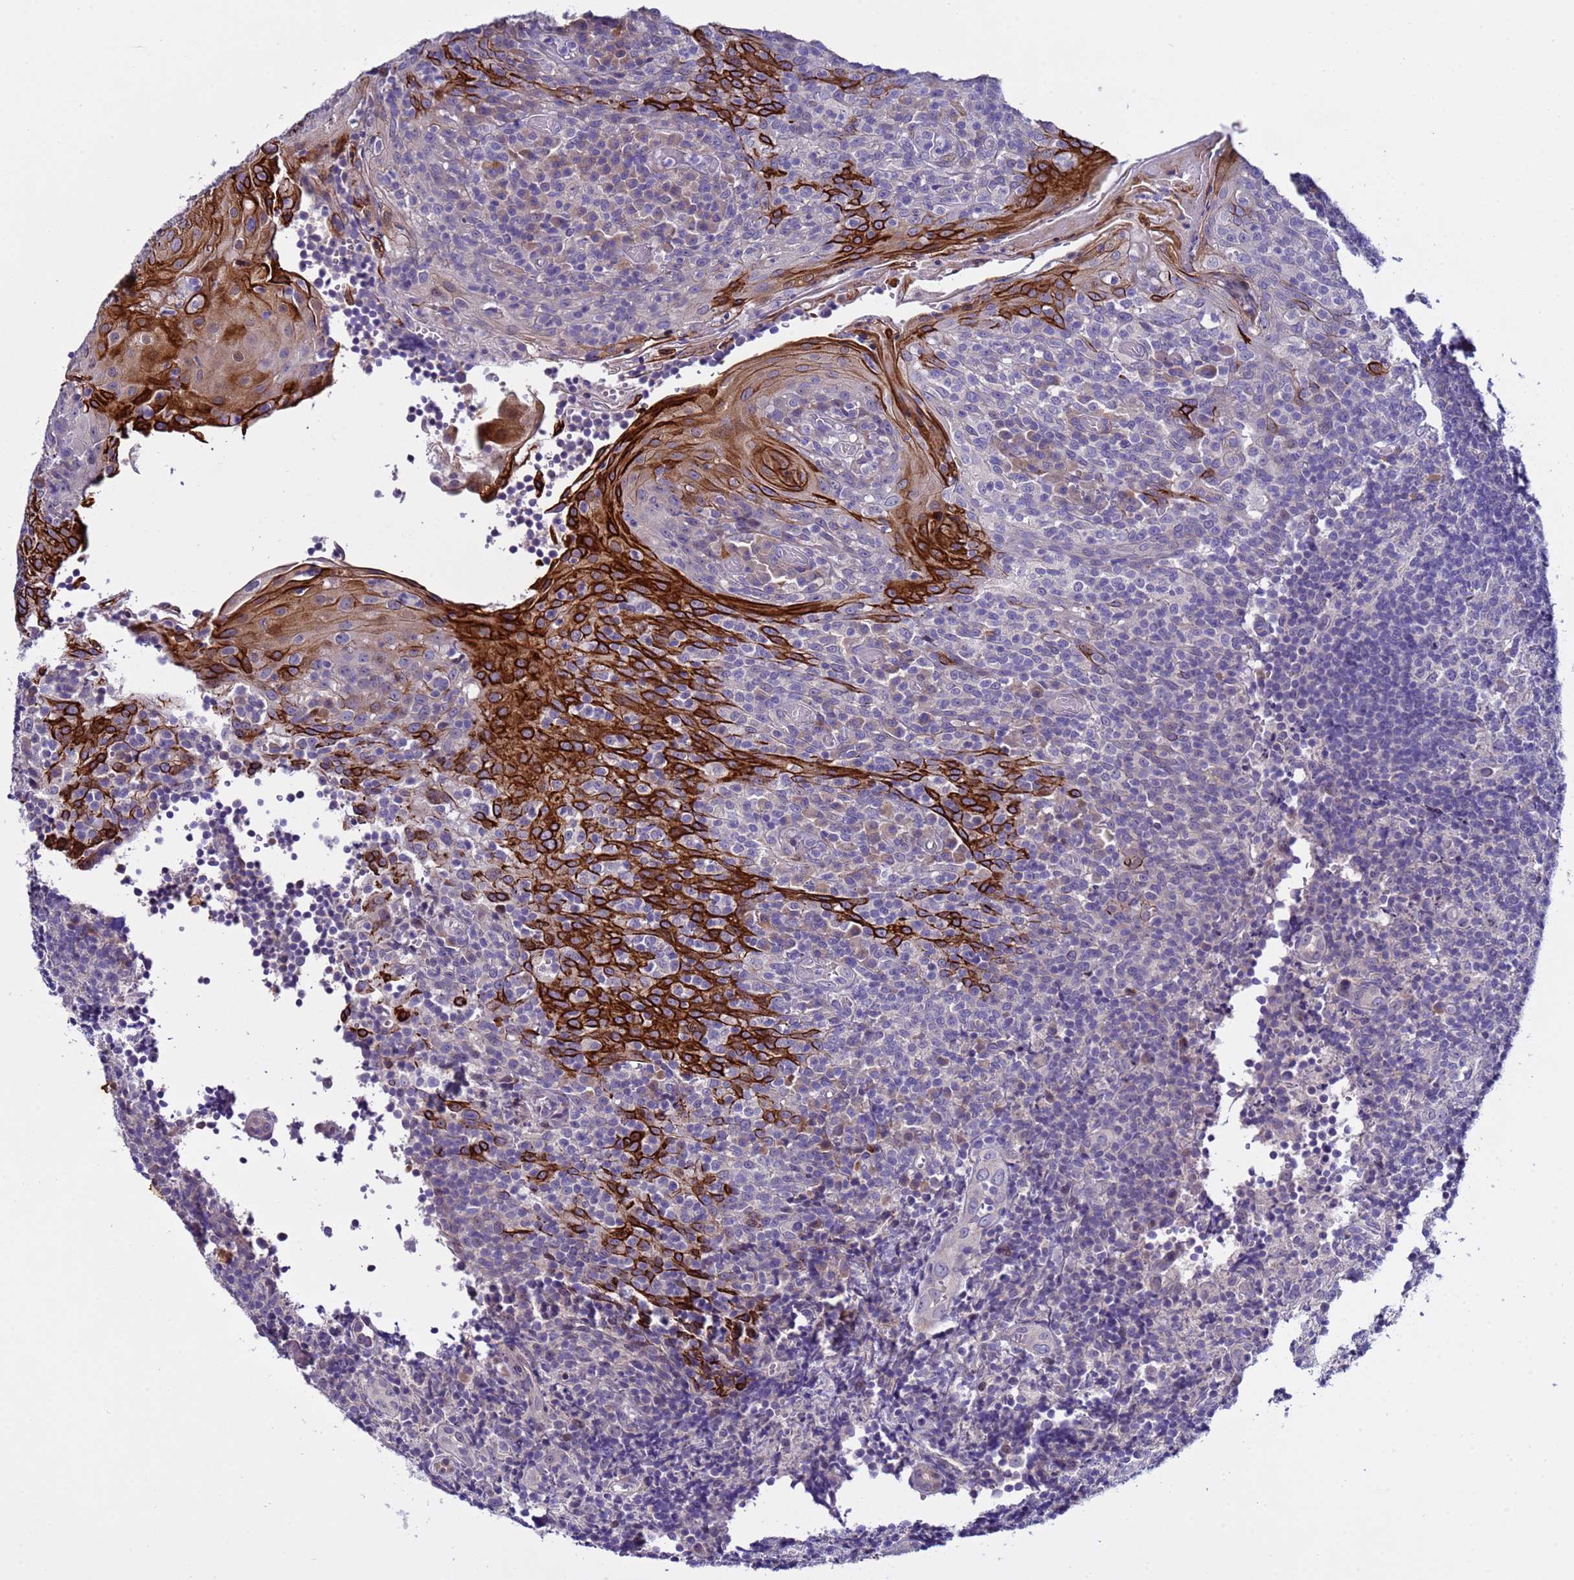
{"staining": {"intensity": "weak", "quantity": "<25%", "location": "cytoplasmic/membranous"}, "tissue": "tonsil", "cell_type": "Germinal center cells", "image_type": "normal", "snomed": [{"axis": "morphology", "description": "Normal tissue, NOS"}, {"axis": "topography", "description": "Tonsil"}], "caption": "Immunohistochemistry (IHC) image of normal human tonsil stained for a protein (brown), which demonstrates no positivity in germinal center cells.", "gene": "IGSF11", "patient": {"sex": "female", "age": 19}}